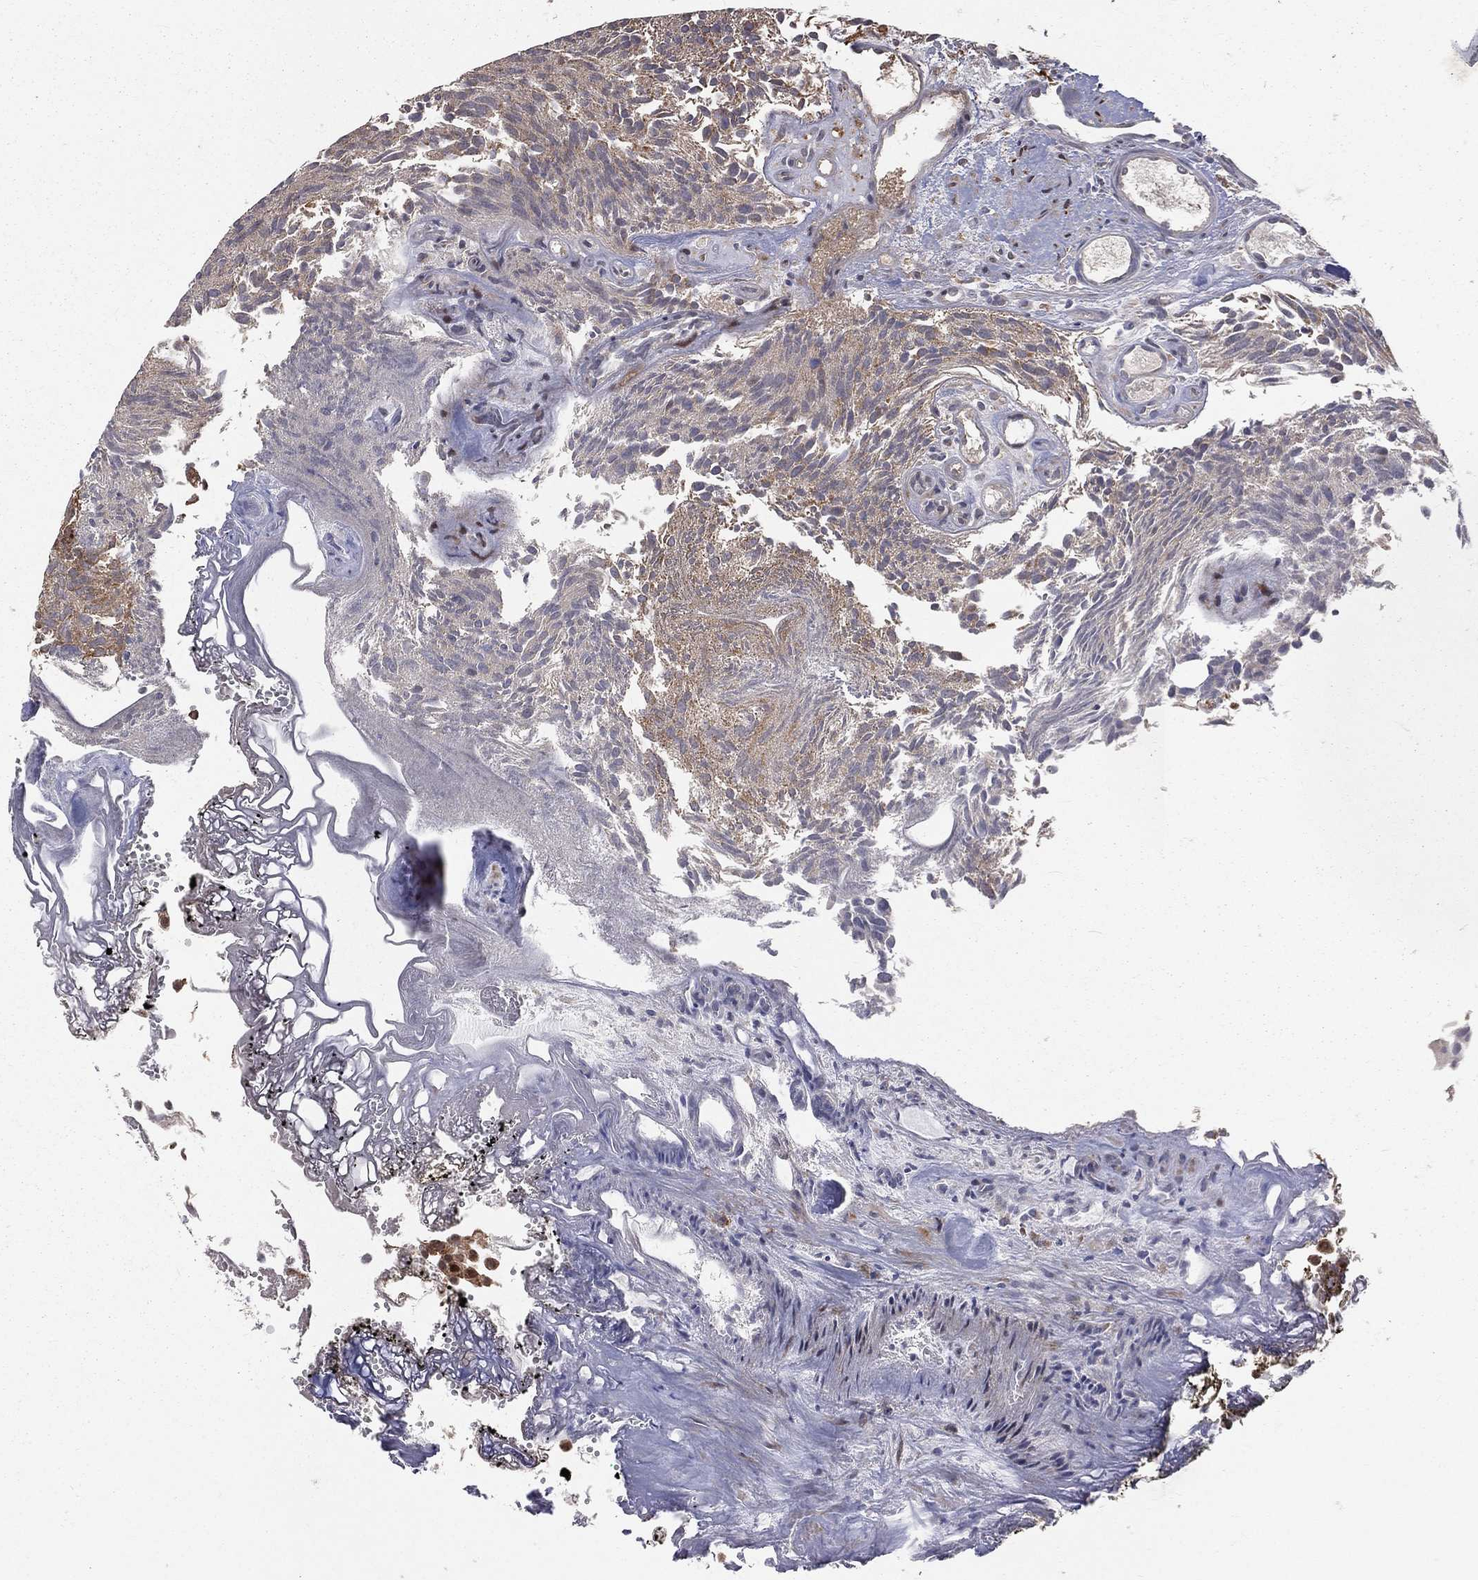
{"staining": {"intensity": "negative", "quantity": "none", "location": "none"}, "tissue": "urothelial cancer", "cell_type": "Tumor cells", "image_type": "cancer", "snomed": [{"axis": "morphology", "description": "Urothelial carcinoma, Low grade"}, {"axis": "topography", "description": "Urinary bladder"}], "caption": "This is a image of IHC staining of urothelial cancer, which shows no staining in tumor cells.", "gene": "MDM2", "patient": {"sex": "female", "age": 87}}